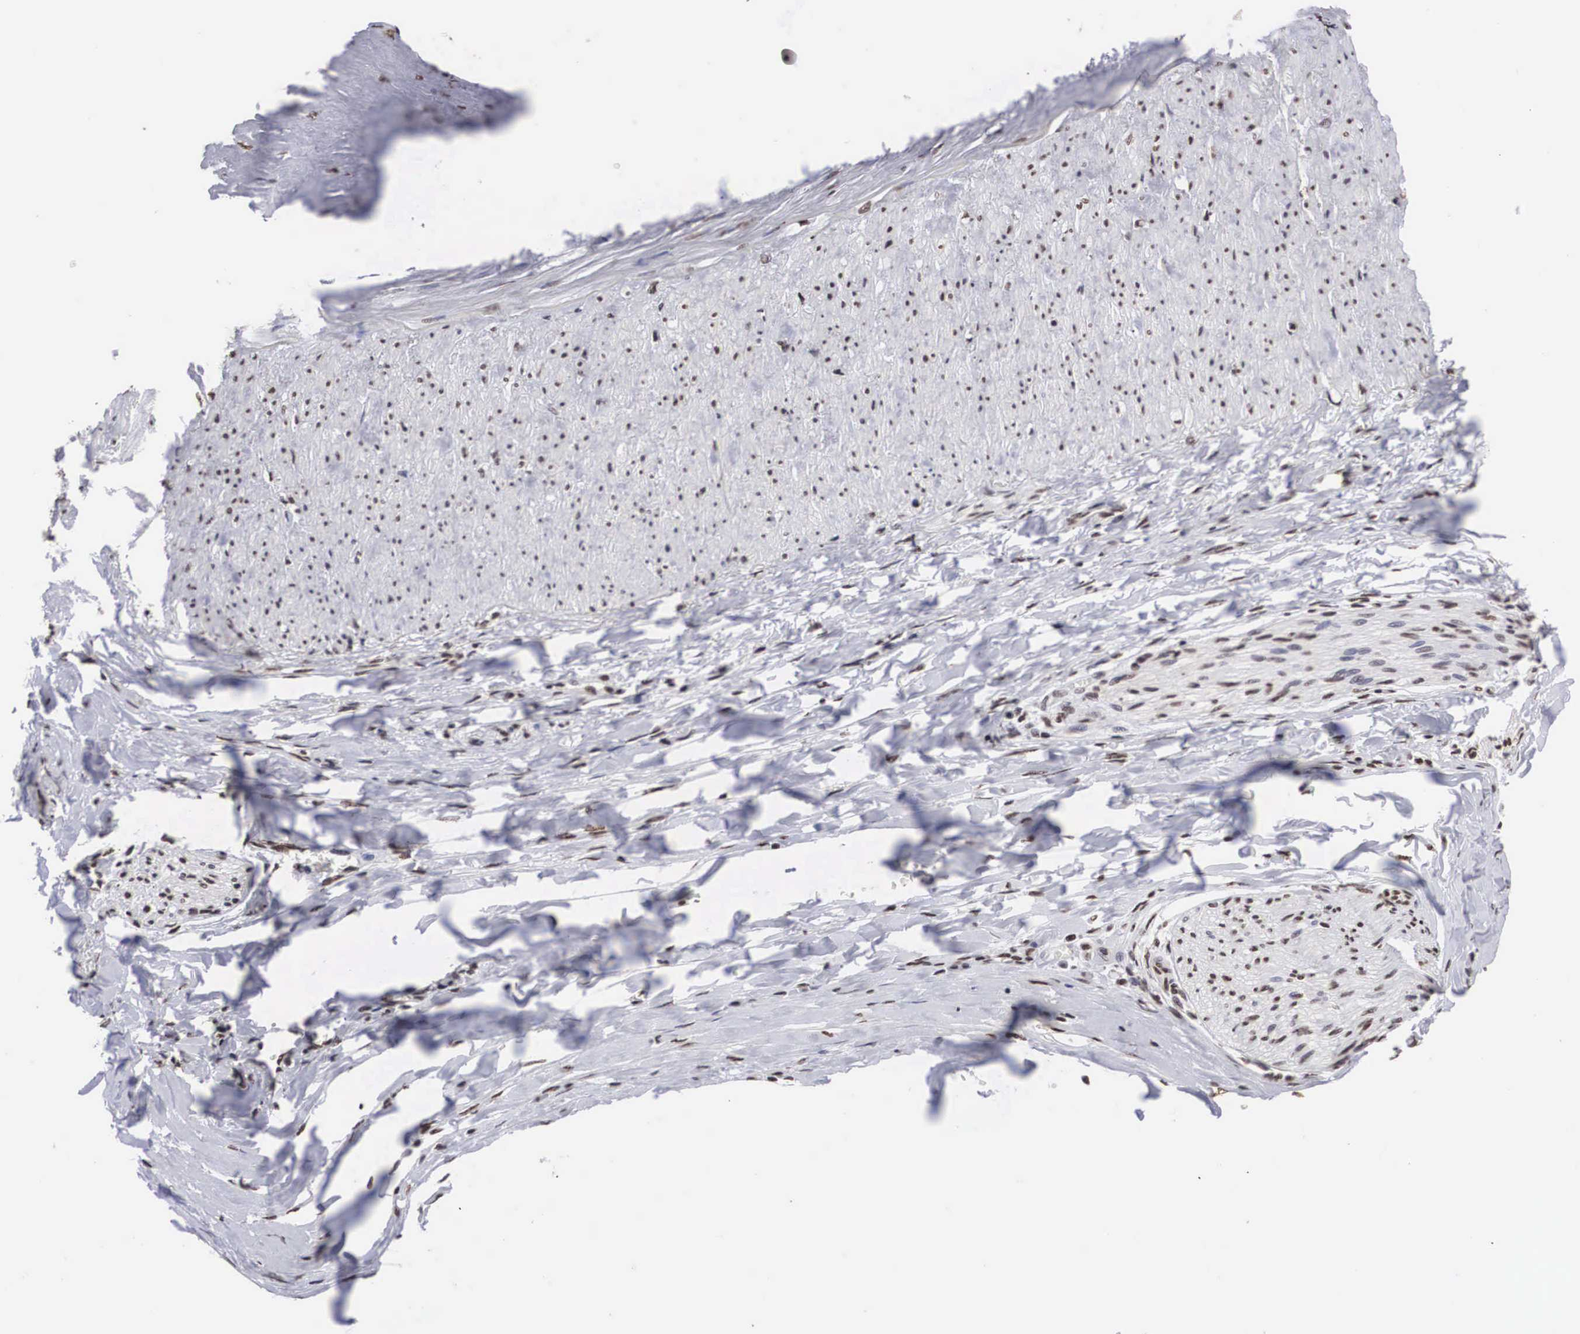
{"staining": {"intensity": "weak", "quantity": "25%-75%", "location": "nuclear"}, "tissue": "liver cancer", "cell_type": "Tumor cells", "image_type": "cancer", "snomed": [{"axis": "morphology", "description": "Cholangiocarcinoma"}, {"axis": "topography", "description": "Liver"}], "caption": "Weak nuclear positivity is present in approximately 25%-75% of tumor cells in cholangiocarcinoma (liver).", "gene": "ACIN1", "patient": {"sex": "male", "age": 57}}